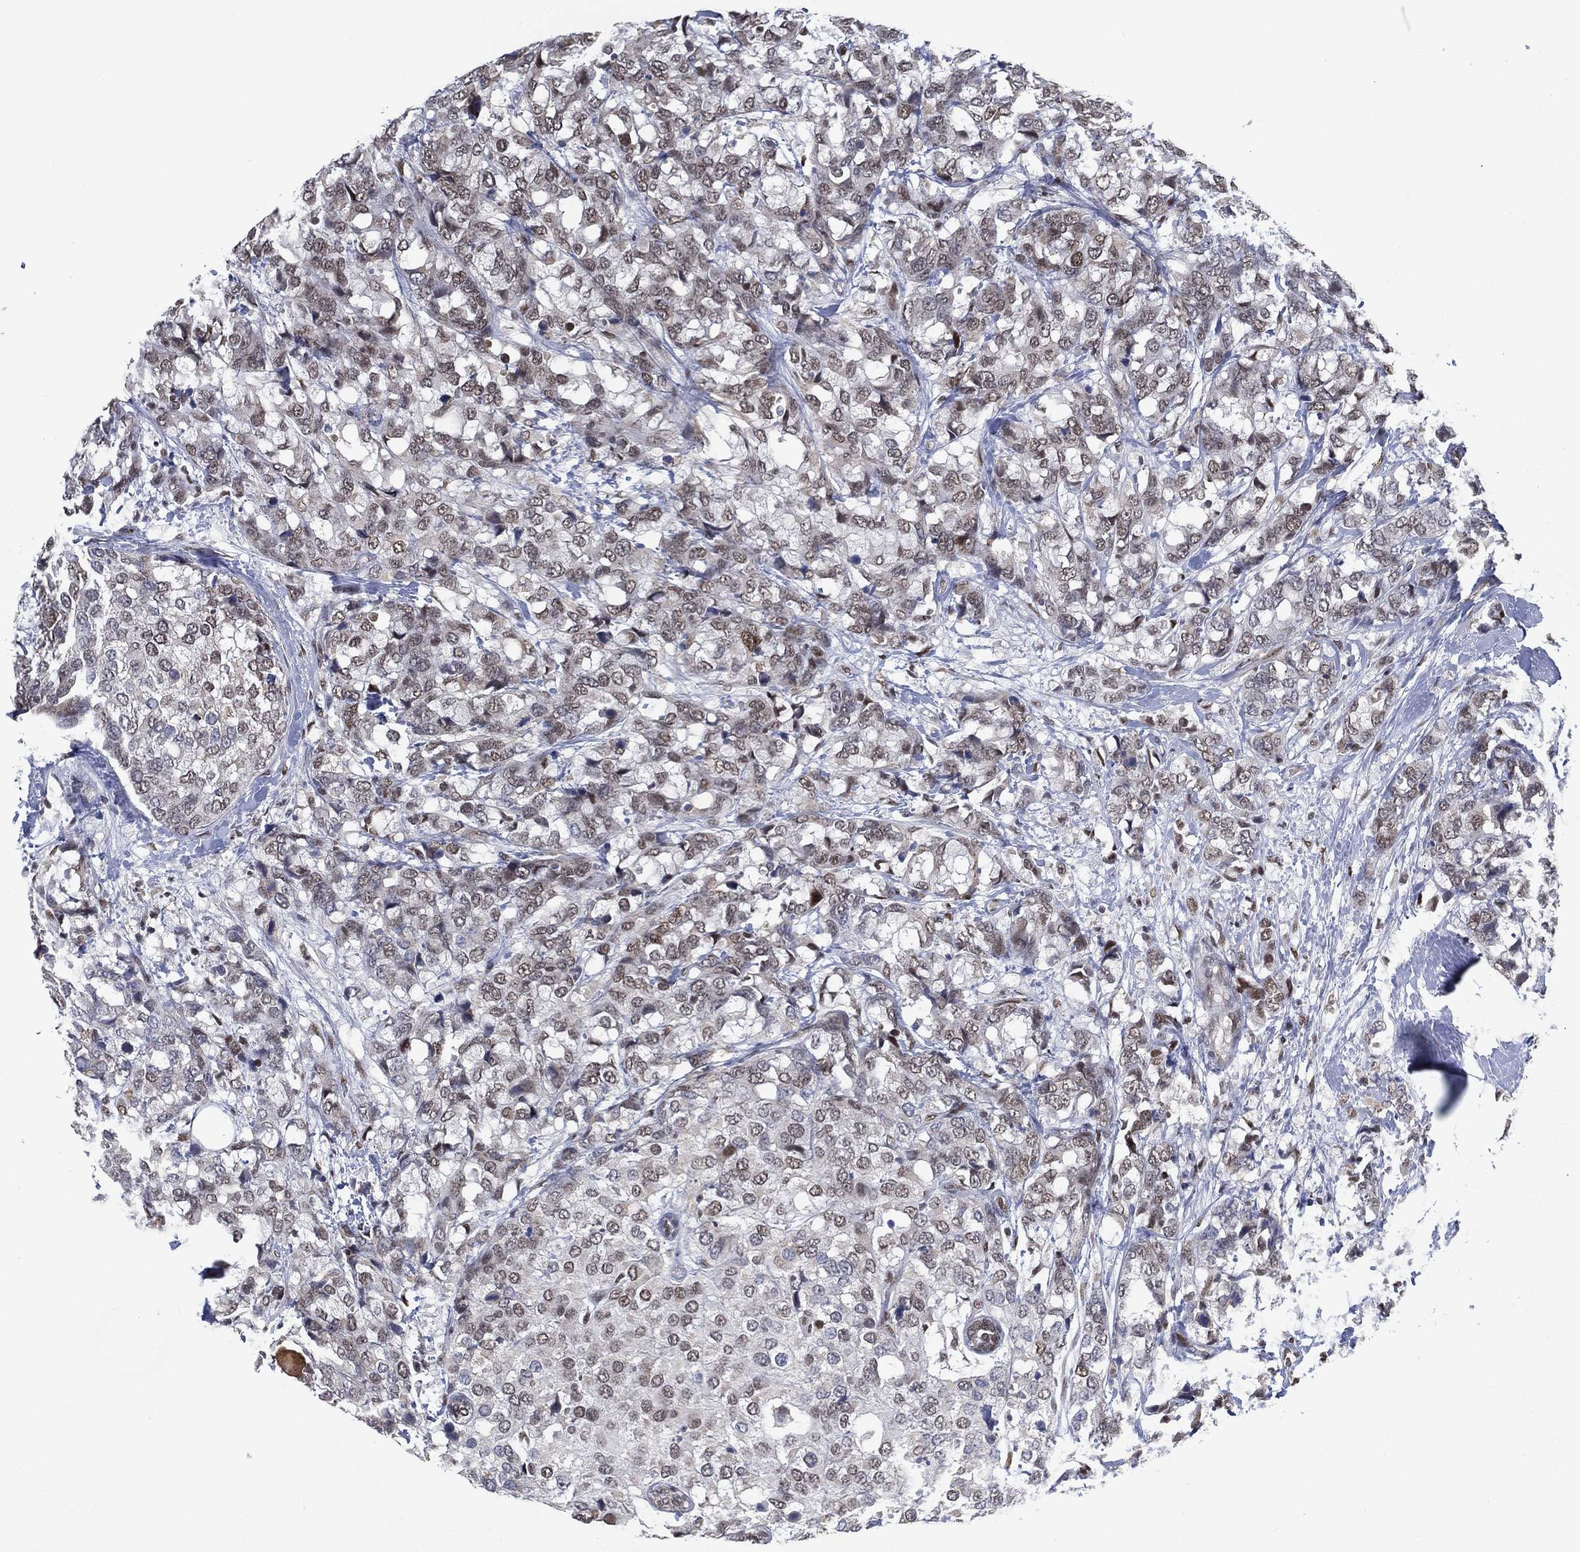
{"staining": {"intensity": "weak", "quantity": "25%-75%", "location": "nuclear"}, "tissue": "breast cancer", "cell_type": "Tumor cells", "image_type": "cancer", "snomed": [{"axis": "morphology", "description": "Lobular carcinoma"}, {"axis": "topography", "description": "Breast"}], "caption": "There is low levels of weak nuclear positivity in tumor cells of breast lobular carcinoma, as demonstrated by immunohistochemical staining (brown color).", "gene": "YLPM1", "patient": {"sex": "female", "age": 59}}